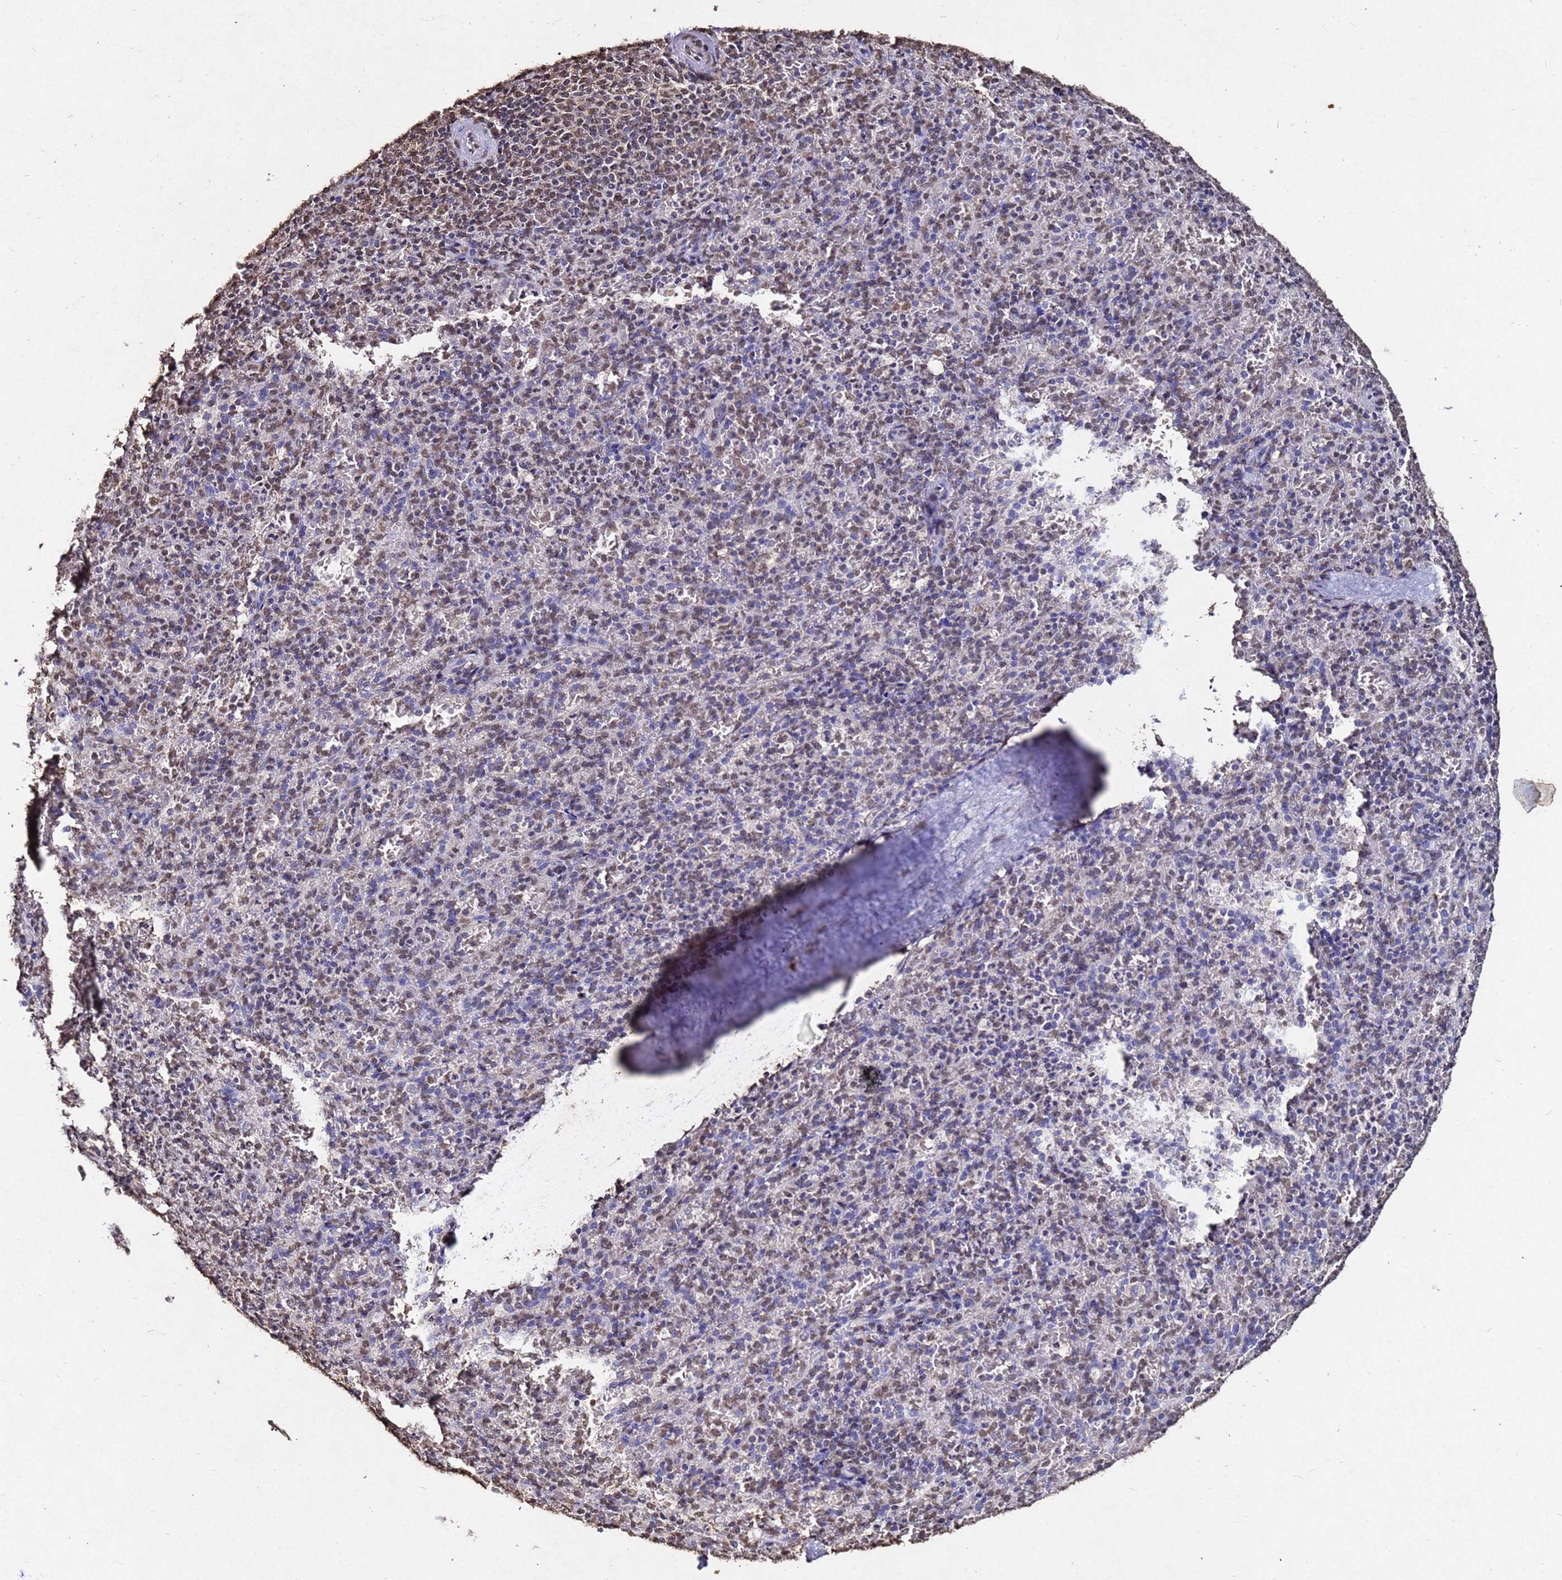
{"staining": {"intensity": "weak", "quantity": "25%-75%", "location": "nuclear"}, "tissue": "spleen", "cell_type": "Cells in red pulp", "image_type": "normal", "snomed": [{"axis": "morphology", "description": "Normal tissue, NOS"}, {"axis": "topography", "description": "Spleen"}], "caption": "Cells in red pulp exhibit weak nuclear expression in approximately 25%-75% of cells in benign spleen.", "gene": "MYOCD", "patient": {"sex": "female", "age": 21}}